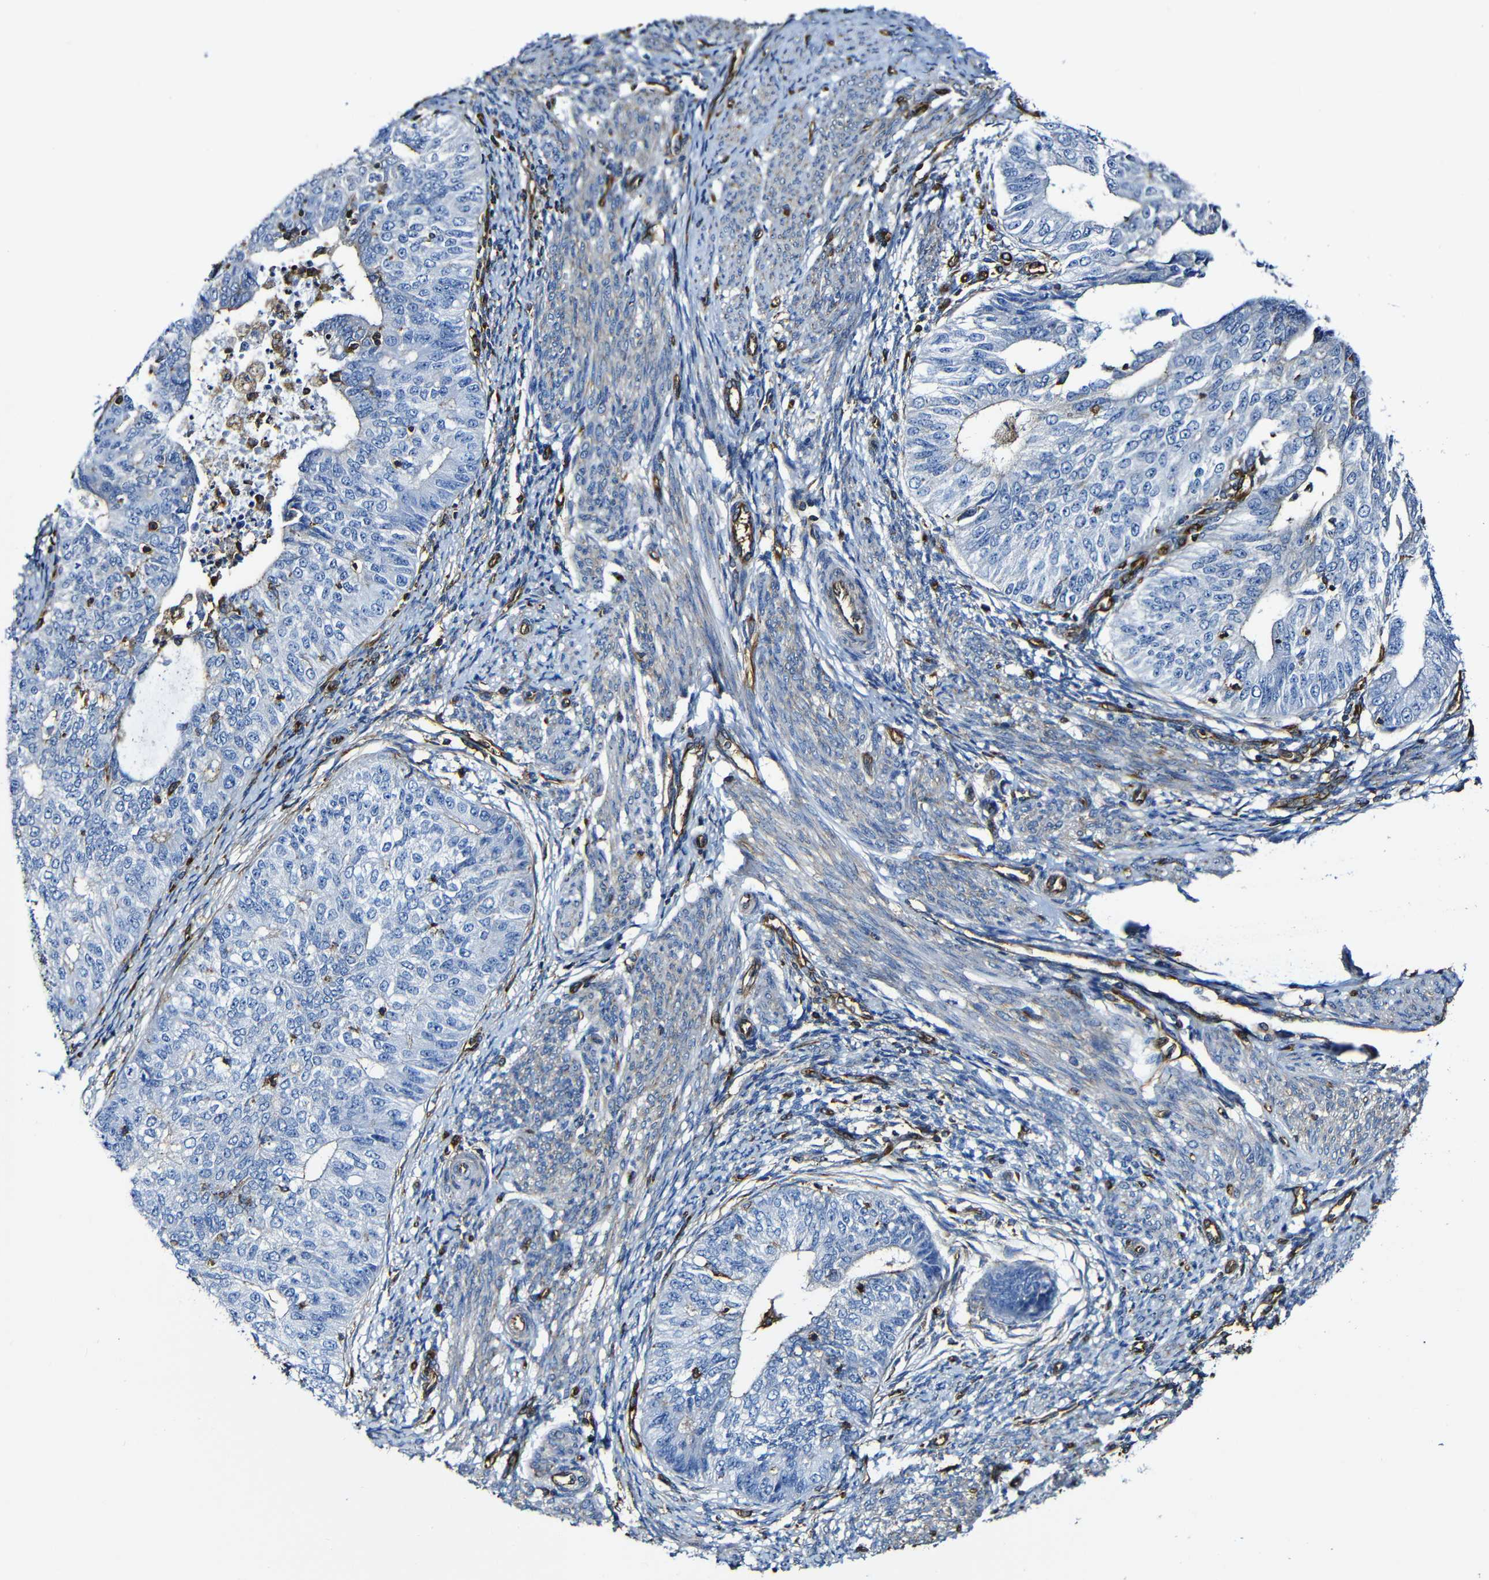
{"staining": {"intensity": "negative", "quantity": "none", "location": "none"}, "tissue": "endometrial cancer", "cell_type": "Tumor cells", "image_type": "cancer", "snomed": [{"axis": "morphology", "description": "Adenocarcinoma, NOS"}, {"axis": "topography", "description": "Endometrium"}], "caption": "The image demonstrates no significant expression in tumor cells of endometrial cancer (adenocarcinoma). (DAB IHC with hematoxylin counter stain).", "gene": "MSN", "patient": {"sex": "female", "age": 32}}